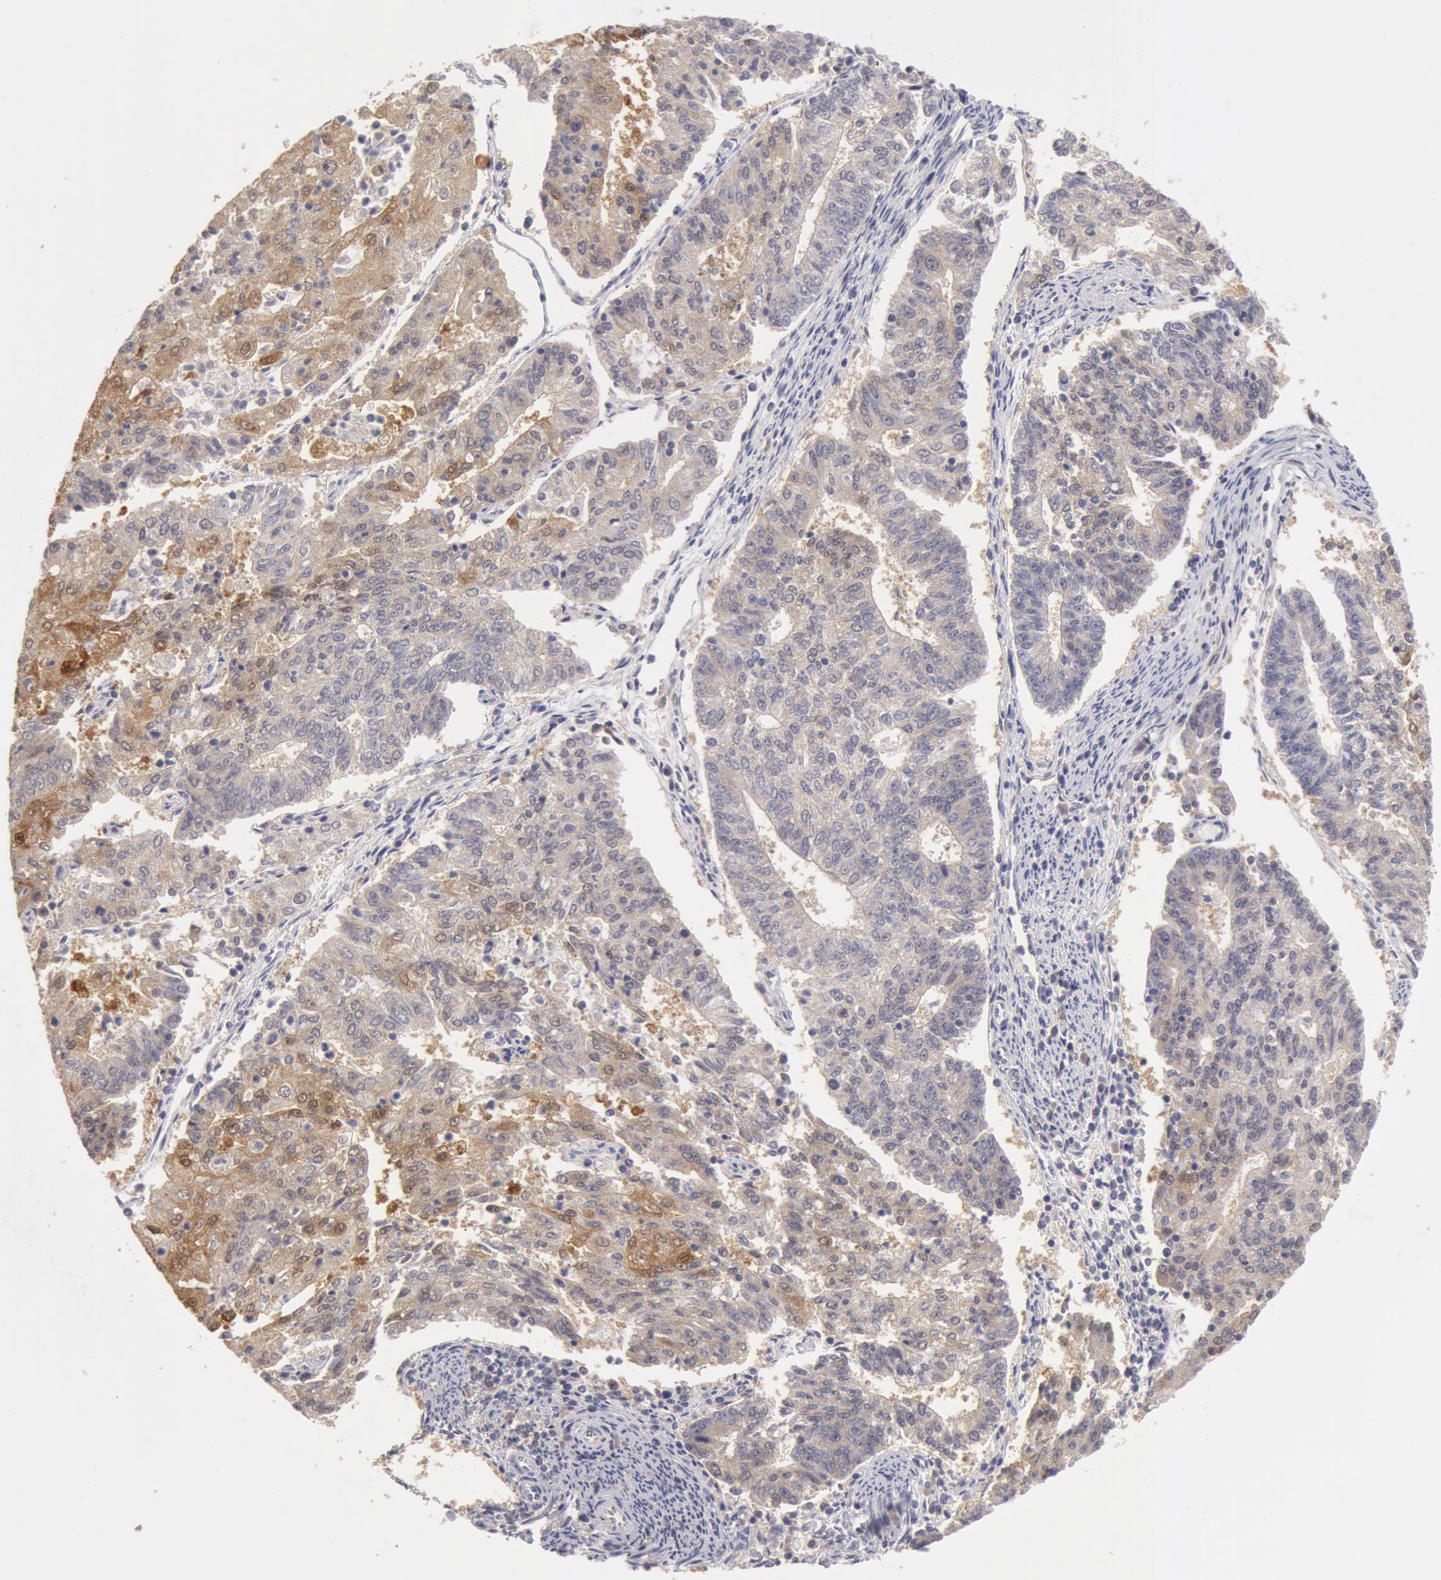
{"staining": {"intensity": "moderate", "quantity": "25%-75%", "location": "cytoplasmic/membranous"}, "tissue": "endometrial cancer", "cell_type": "Tumor cells", "image_type": "cancer", "snomed": [{"axis": "morphology", "description": "Adenocarcinoma, NOS"}, {"axis": "topography", "description": "Endometrium"}], "caption": "Adenocarcinoma (endometrial) tissue demonstrates moderate cytoplasmic/membranous staining in about 25%-75% of tumor cells, visualized by immunohistochemistry.", "gene": "TXNRD1", "patient": {"sex": "female", "age": 56}}